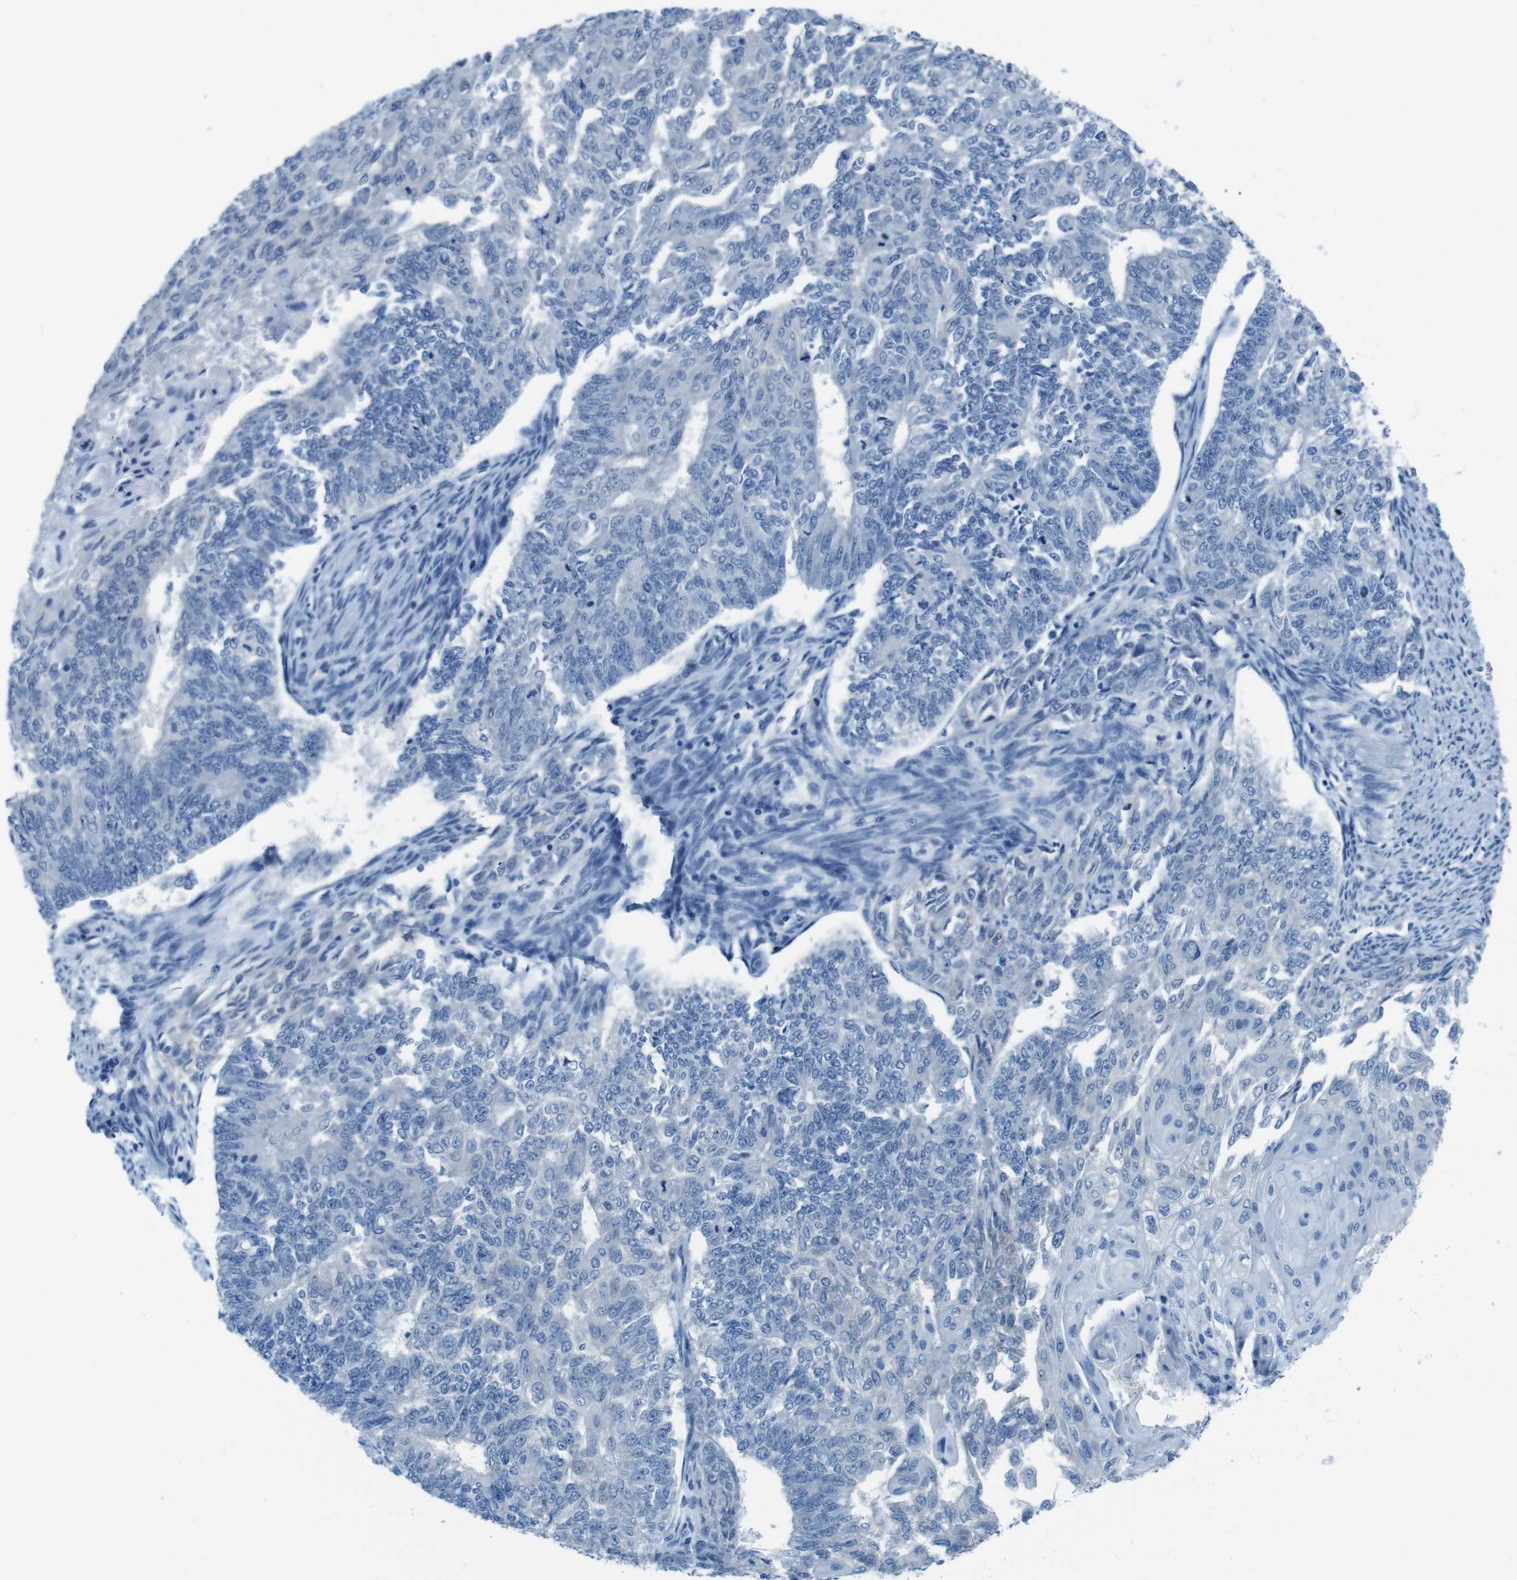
{"staining": {"intensity": "negative", "quantity": "none", "location": "none"}, "tissue": "endometrial cancer", "cell_type": "Tumor cells", "image_type": "cancer", "snomed": [{"axis": "morphology", "description": "Adenocarcinoma, NOS"}, {"axis": "topography", "description": "Endometrium"}], "caption": "An image of human endometrial cancer is negative for staining in tumor cells. (Brightfield microscopy of DAB (3,3'-diaminobenzidine) IHC at high magnification).", "gene": "NANOS2", "patient": {"sex": "female", "age": 32}}